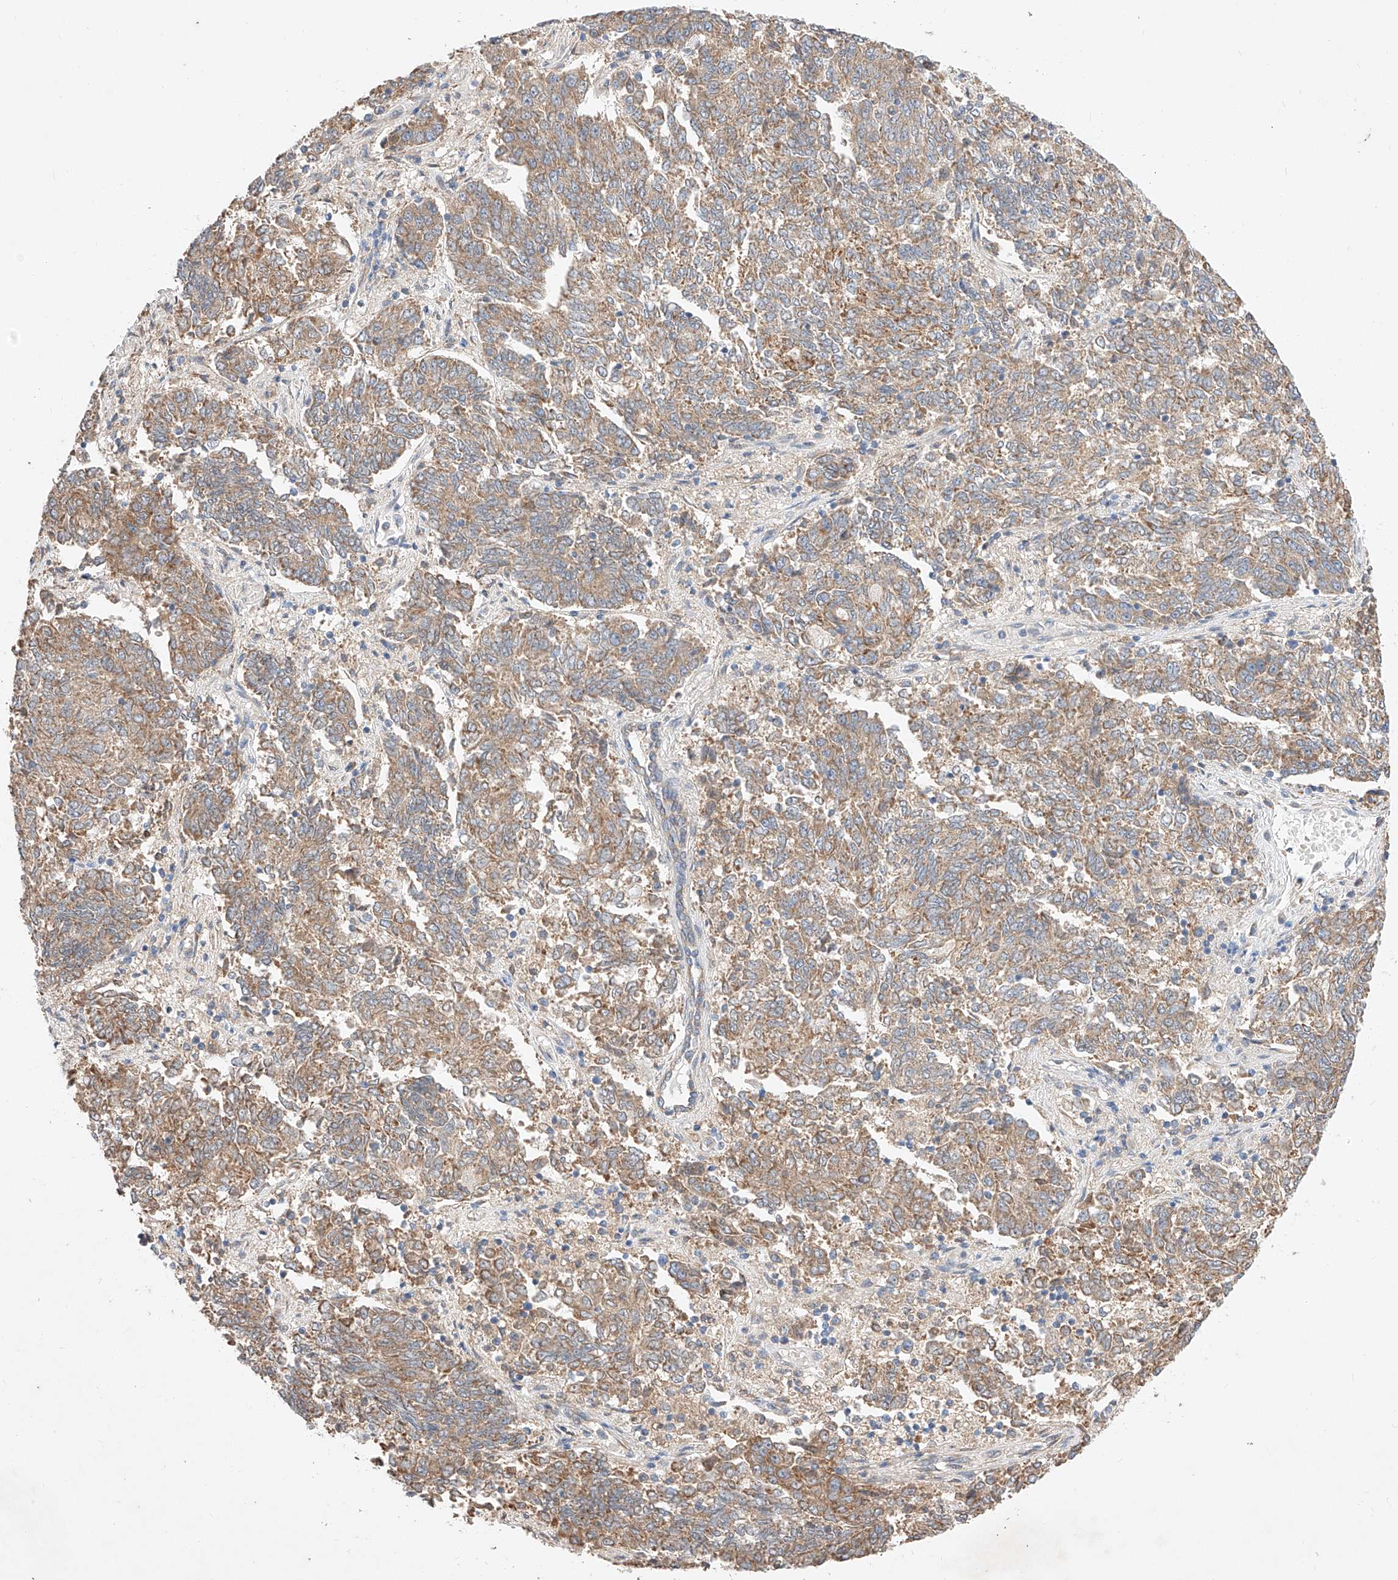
{"staining": {"intensity": "moderate", "quantity": ">75%", "location": "cytoplasmic/membranous"}, "tissue": "endometrial cancer", "cell_type": "Tumor cells", "image_type": "cancer", "snomed": [{"axis": "morphology", "description": "Adenocarcinoma, NOS"}, {"axis": "topography", "description": "Endometrium"}], "caption": "This image shows adenocarcinoma (endometrial) stained with immunohistochemistry (IHC) to label a protein in brown. The cytoplasmic/membranous of tumor cells show moderate positivity for the protein. Nuclei are counter-stained blue.", "gene": "C6orf118", "patient": {"sex": "female", "age": 80}}